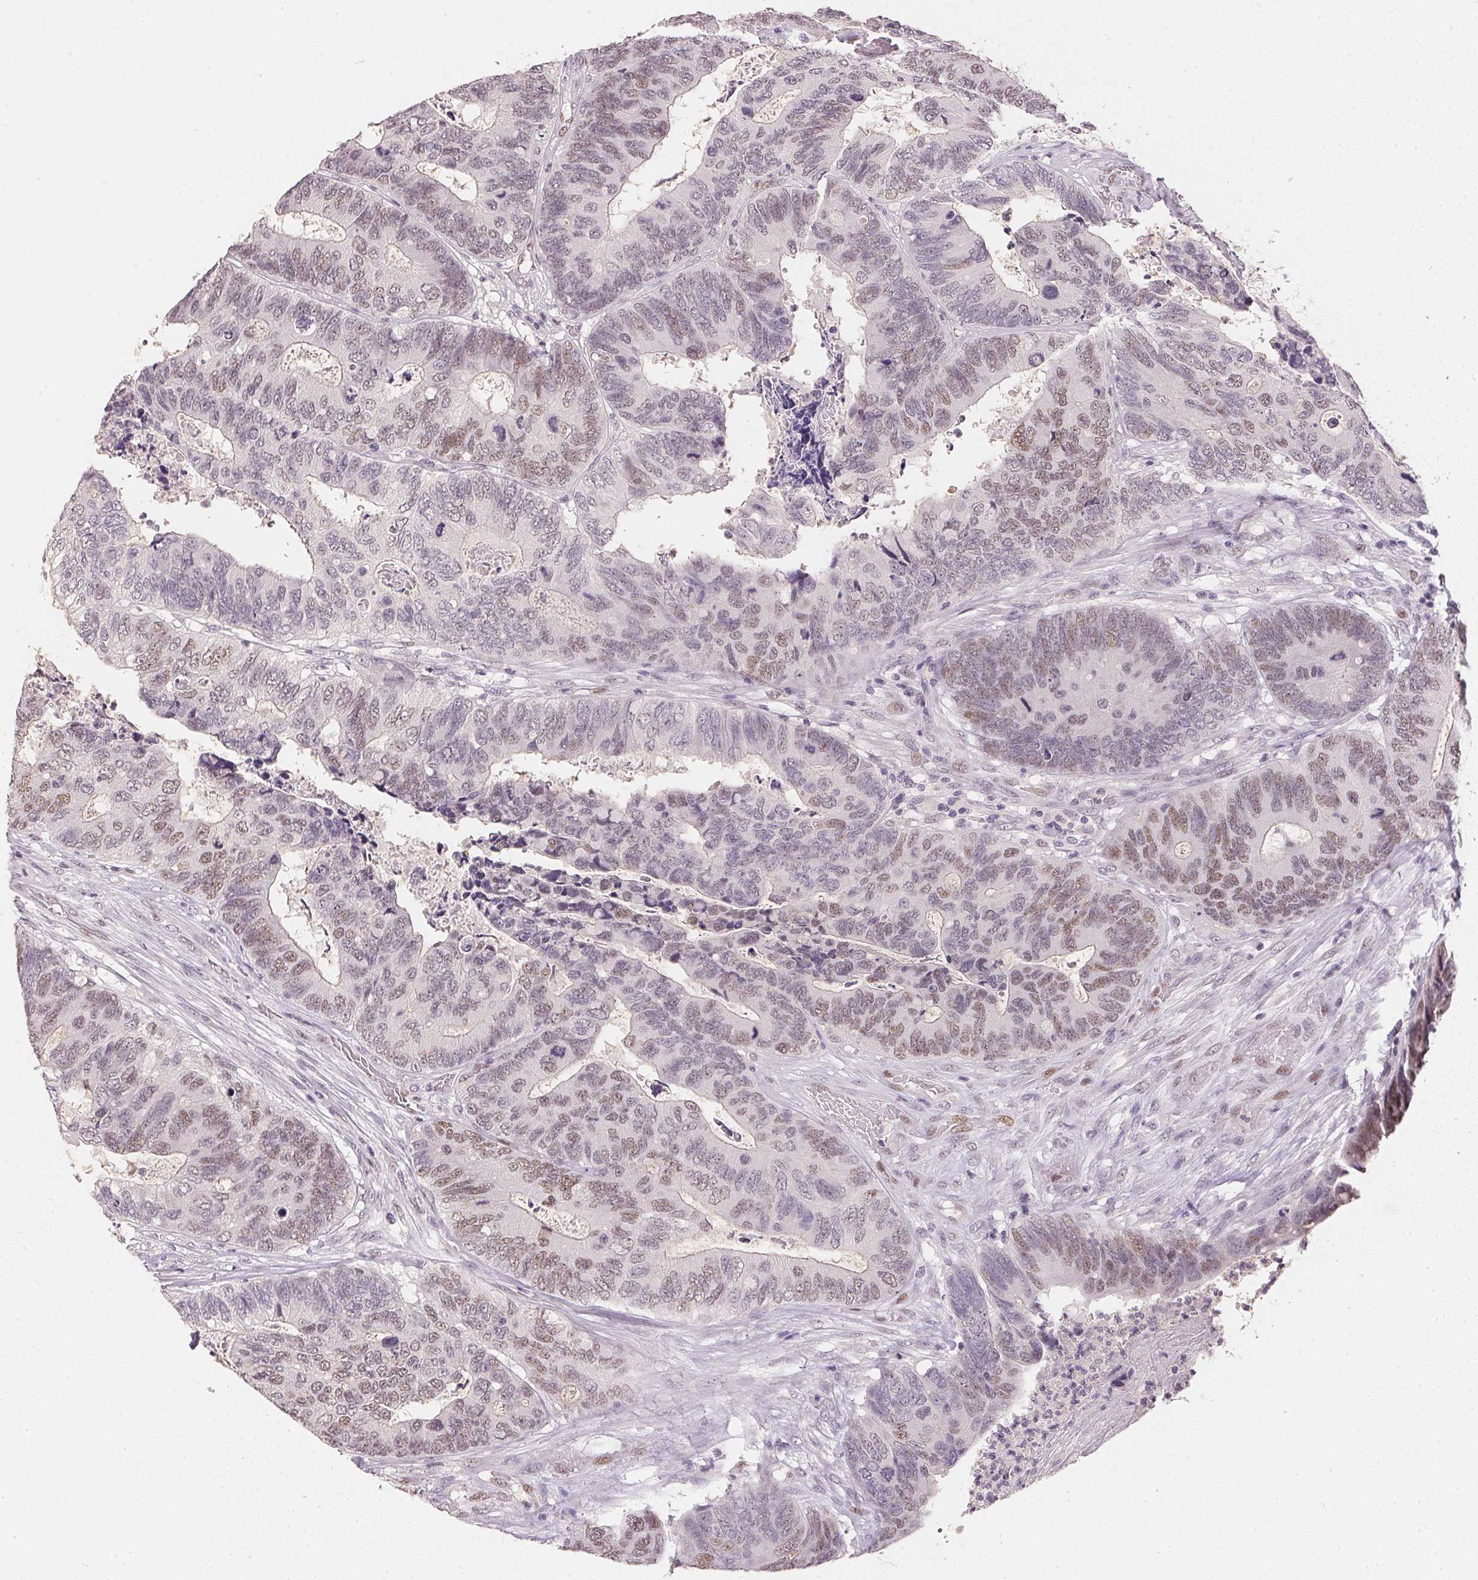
{"staining": {"intensity": "weak", "quantity": "<25%", "location": "nuclear"}, "tissue": "colorectal cancer", "cell_type": "Tumor cells", "image_type": "cancer", "snomed": [{"axis": "morphology", "description": "Adenocarcinoma, NOS"}, {"axis": "topography", "description": "Colon"}], "caption": "DAB (3,3'-diaminobenzidine) immunohistochemical staining of colorectal adenocarcinoma demonstrates no significant positivity in tumor cells. Nuclei are stained in blue.", "gene": "POLR3G", "patient": {"sex": "female", "age": 67}}